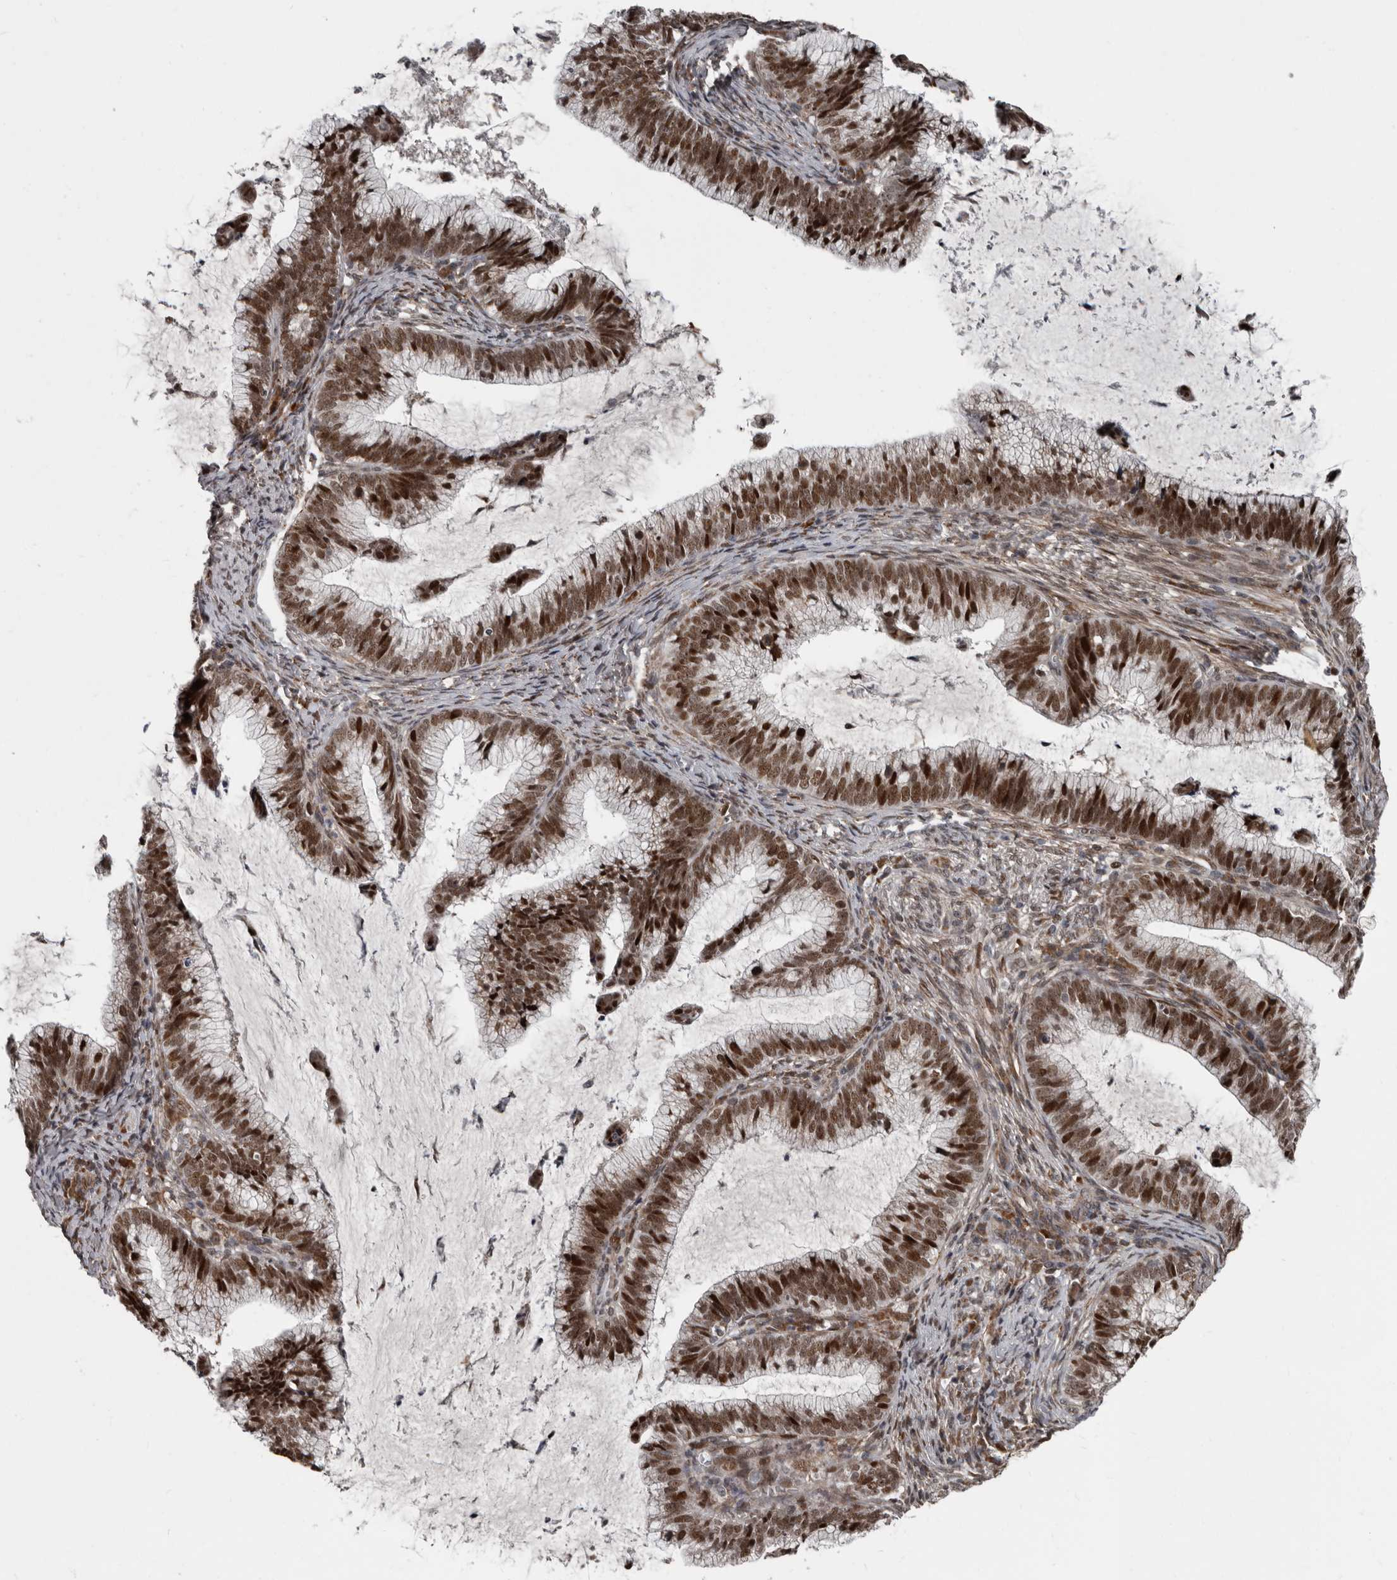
{"staining": {"intensity": "strong", "quantity": ">75%", "location": "nuclear"}, "tissue": "cervical cancer", "cell_type": "Tumor cells", "image_type": "cancer", "snomed": [{"axis": "morphology", "description": "Adenocarcinoma, NOS"}, {"axis": "topography", "description": "Cervix"}], "caption": "Cervical adenocarcinoma stained for a protein displays strong nuclear positivity in tumor cells.", "gene": "CHD1L", "patient": {"sex": "female", "age": 36}}